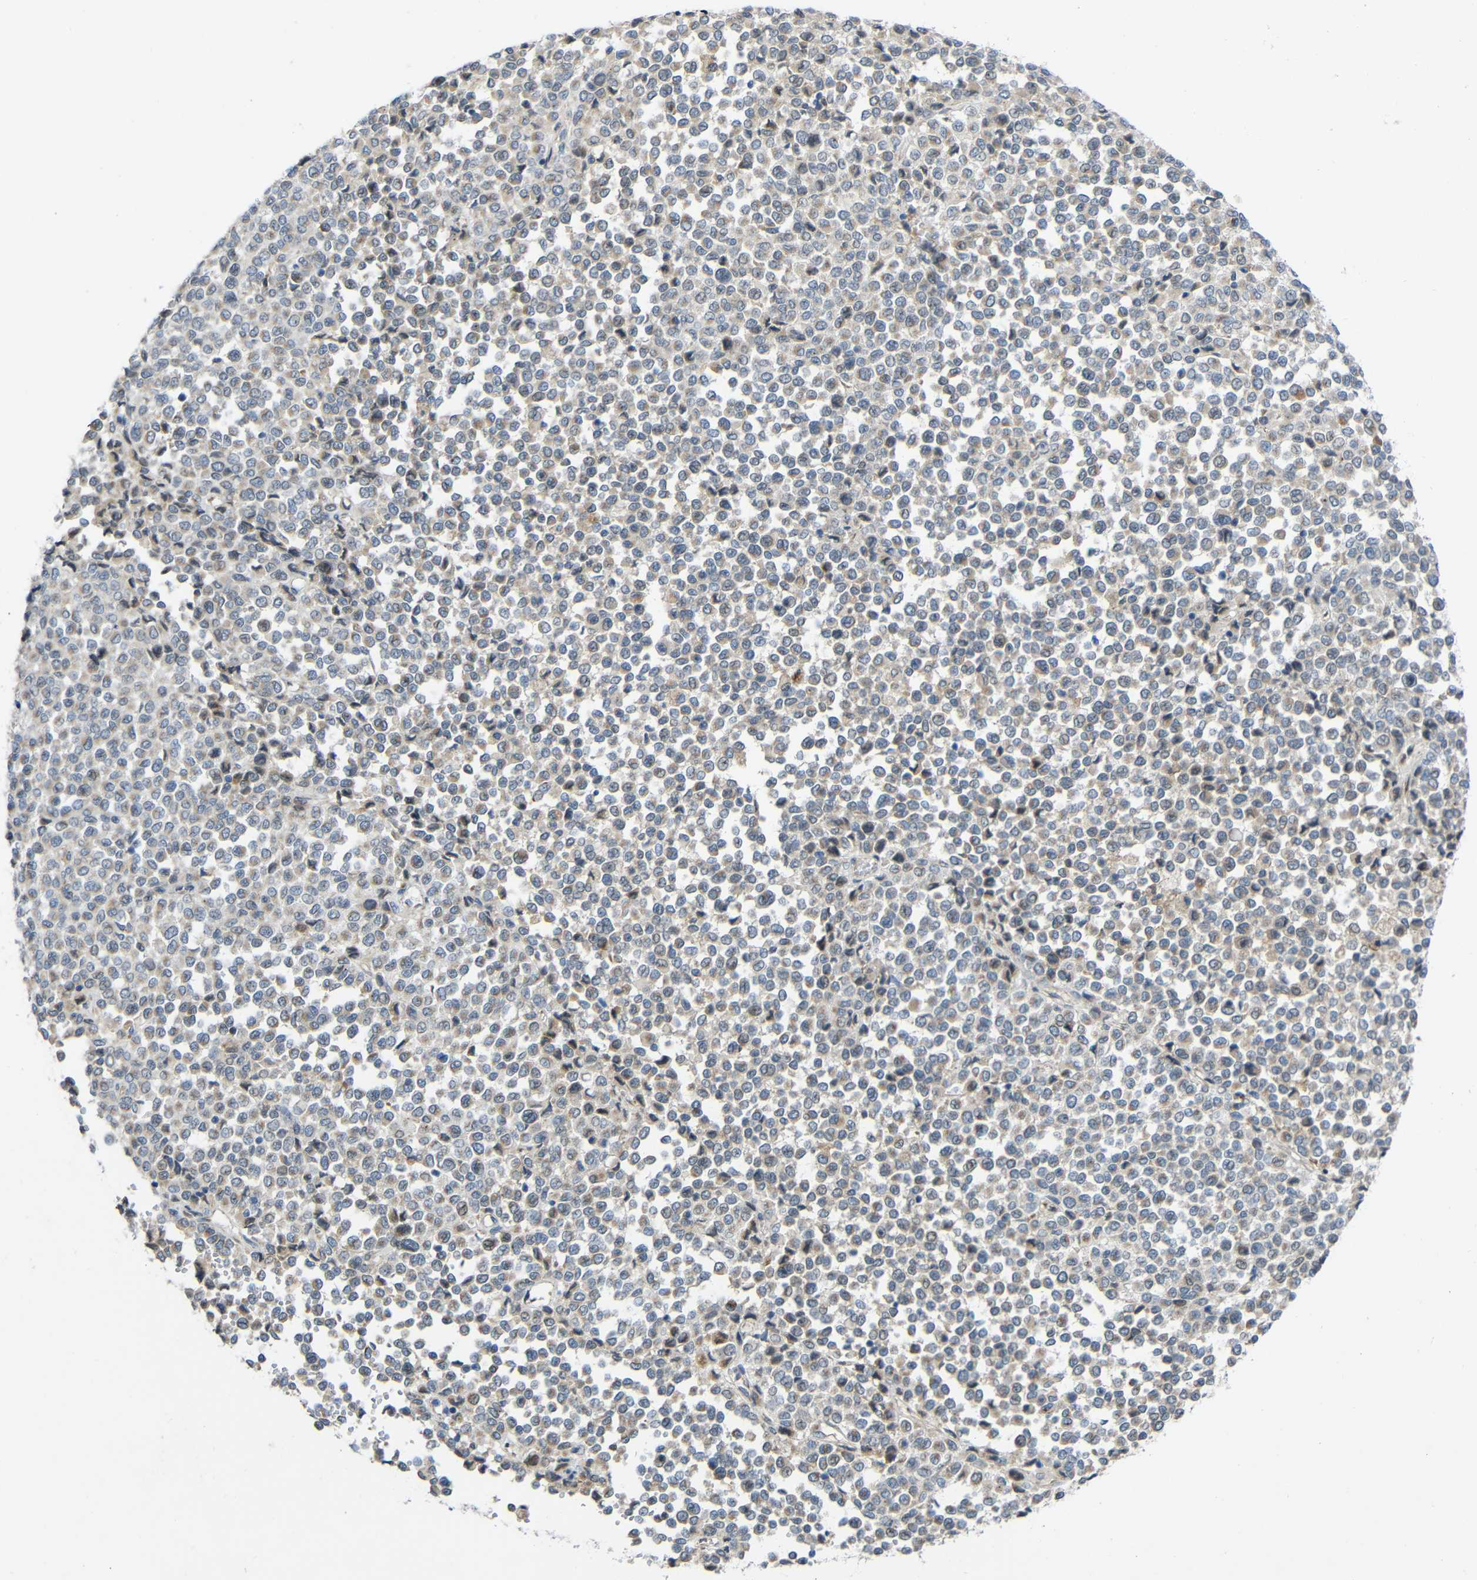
{"staining": {"intensity": "weak", "quantity": ">75%", "location": "cytoplasmic/membranous"}, "tissue": "melanoma", "cell_type": "Tumor cells", "image_type": "cancer", "snomed": [{"axis": "morphology", "description": "Malignant melanoma, Metastatic site"}, {"axis": "topography", "description": "Pancreas"}], "caption": "Immunohistochemistry (DAB) staining of human malignant melanoma (metastatic site) exhibits weak cytoplasmic/membranous protein positivity in approximately >75% of tumor cells. Immunohistochemistry (ihc) stains the protein of interest in brown and the nuclei are stained blue.", "gene": "TMEM25", "patient": {"sex": "female", "age": 30}}